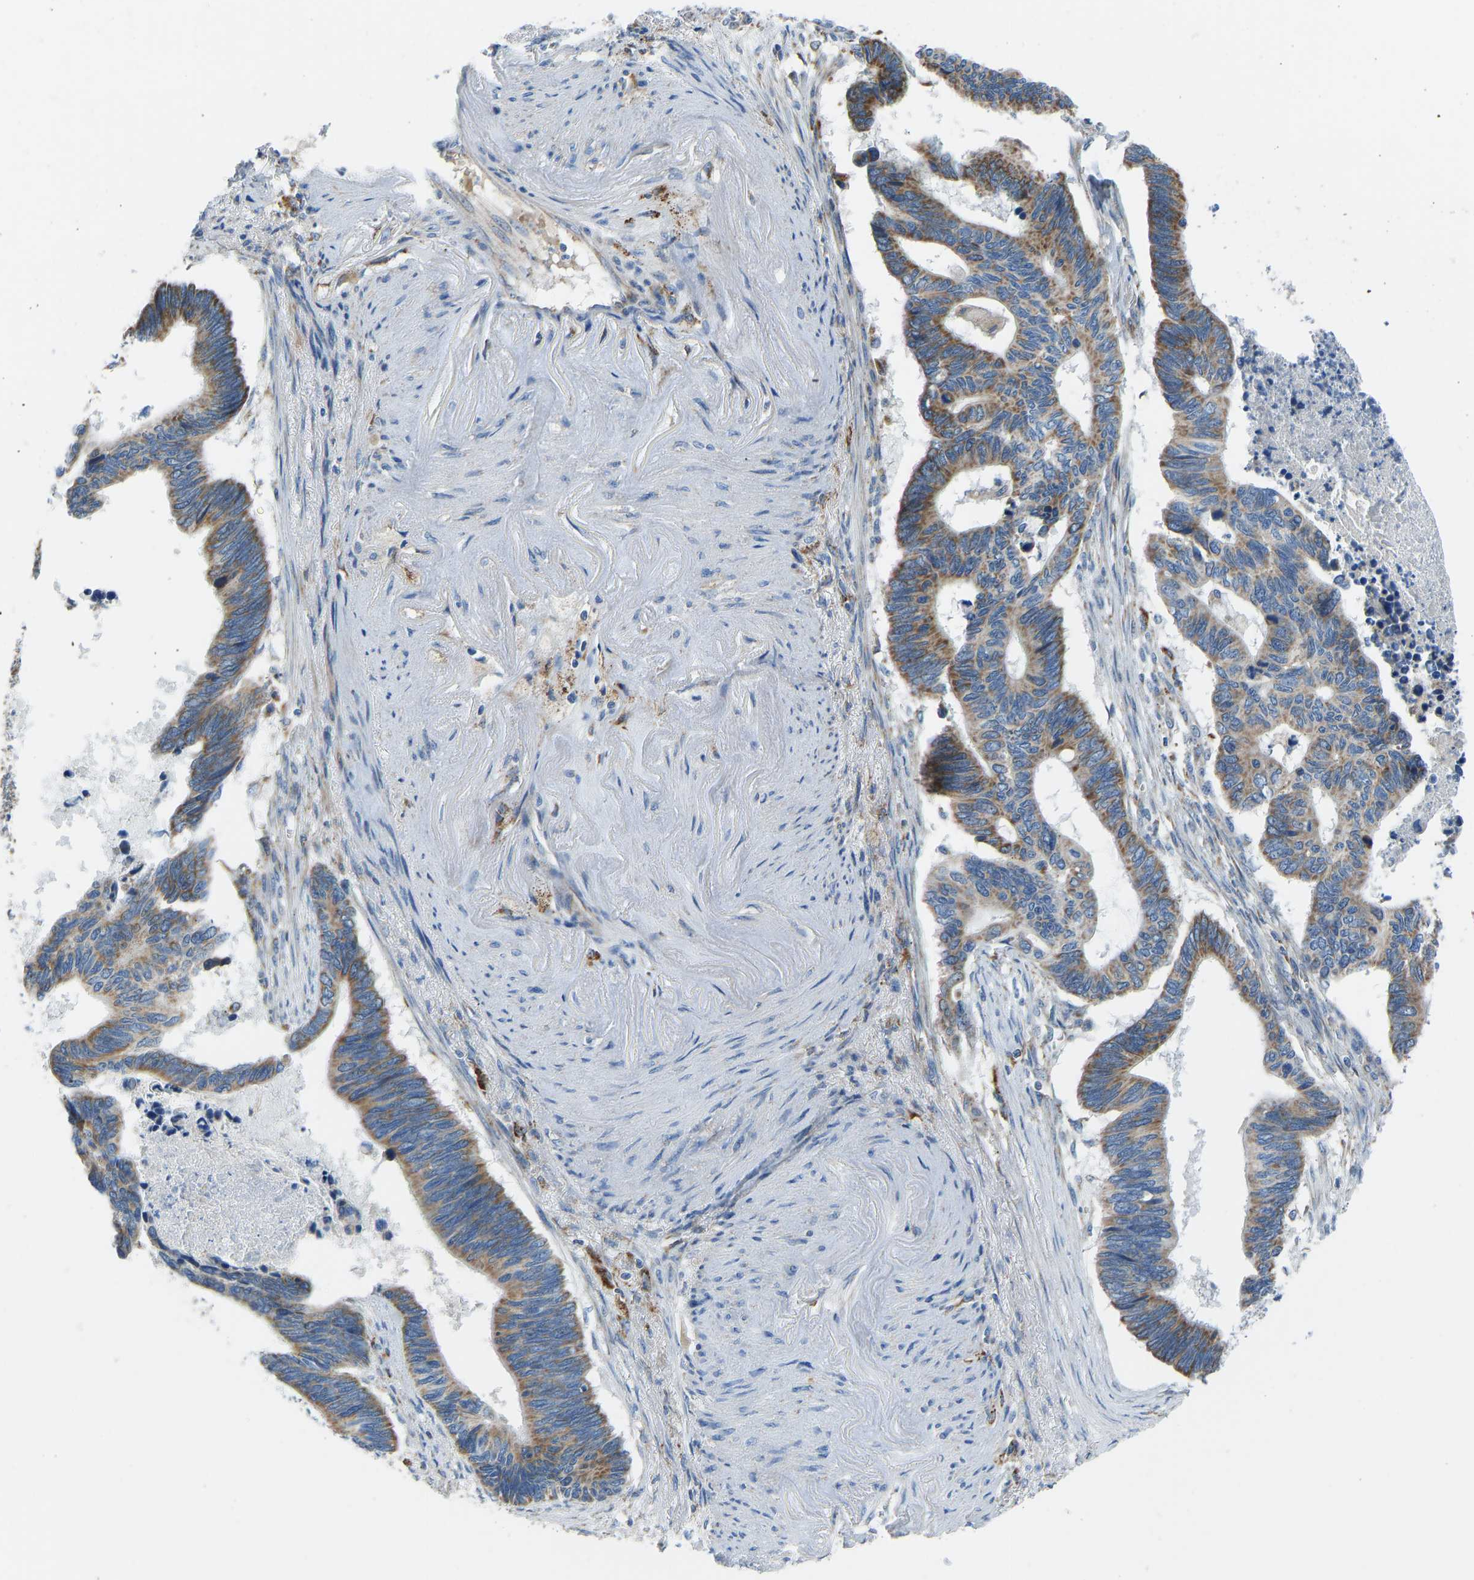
{"staining": {"intensity": "moderate", "quantity": ">75%", "location": "cytoplasmic/membranous"}, "tissue": "pancreatic cancer", "cell_type": "Tumor cells", "image_type": "cancer", "snomed": [{"axis": "morphology", "description": "Adenocarcinoma, NOS"}, {"axis": "topography", "description": "Pancreas"}], "caption": "Human pancreatic adenocarcinoma stained for a protein (brown) reveals moderate cytoplasmic/membranous positive positivity in approximately >75% of tumor cells.", "gene": "SMIM20", "patient": {"sex": "female", "age": 70}}